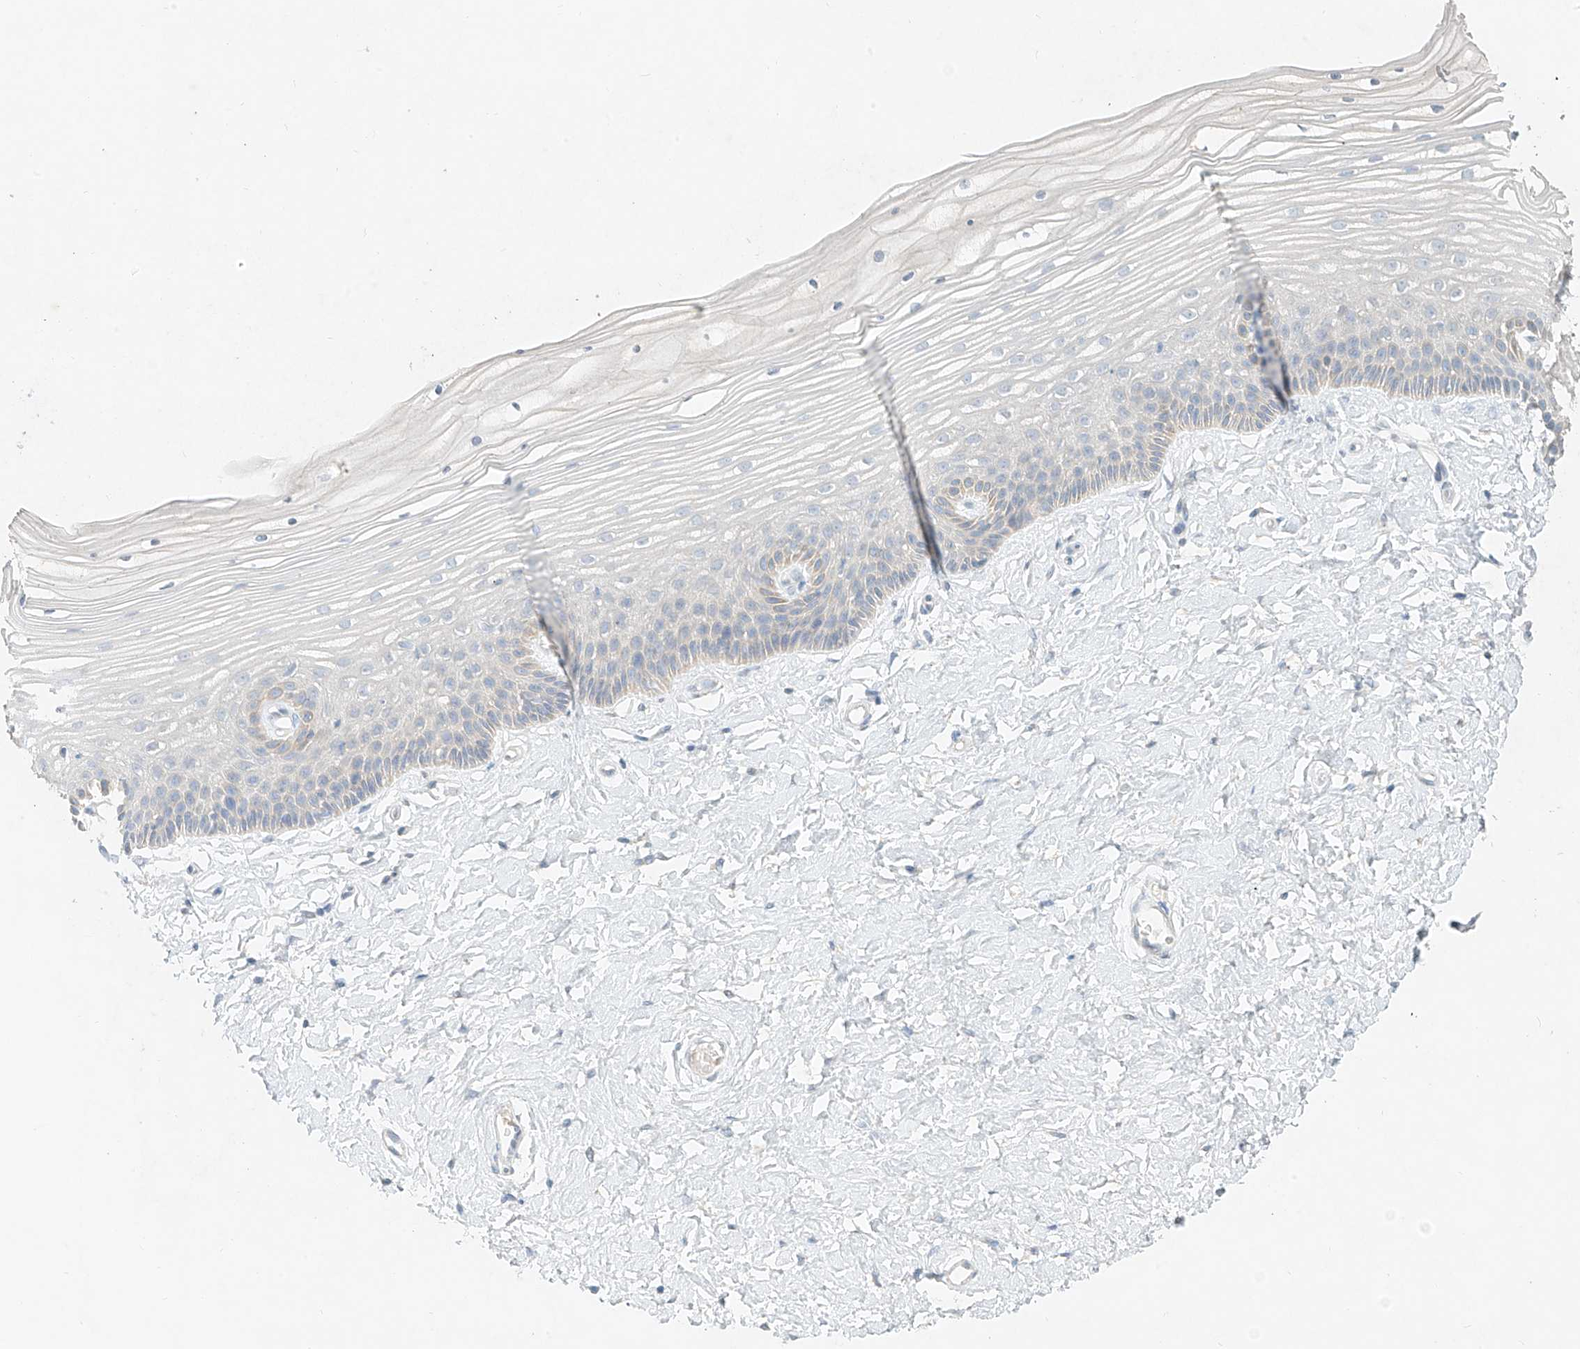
{"staining": {"intensity": "negative", "quantity": "none", "location": "none"}, "tissue": "vagina", "cell_type": "Squamous epithelial cells", "image_type": "normal", "snomed": [{"axis": "morphology", "description": "Normal tissue, NOS"}, {"axis": "topography", "description": "Vagina"}, {"axis": "topography", "description": "Cervix"}], "caption": "High magnification brightfield microscopy of benign vagina stained with DAB (3,3'-diaminobenzidine) (brown) and counterstained with hematoxylin (blue): squamous epithelial cells show no significant expression. (DAB (3,3'-diaminobenzidine) immunohistochemistry with hematoxylin counter stain).", "gene": "ZZEF1", "patient": {"sex": "female", "age": 40}}